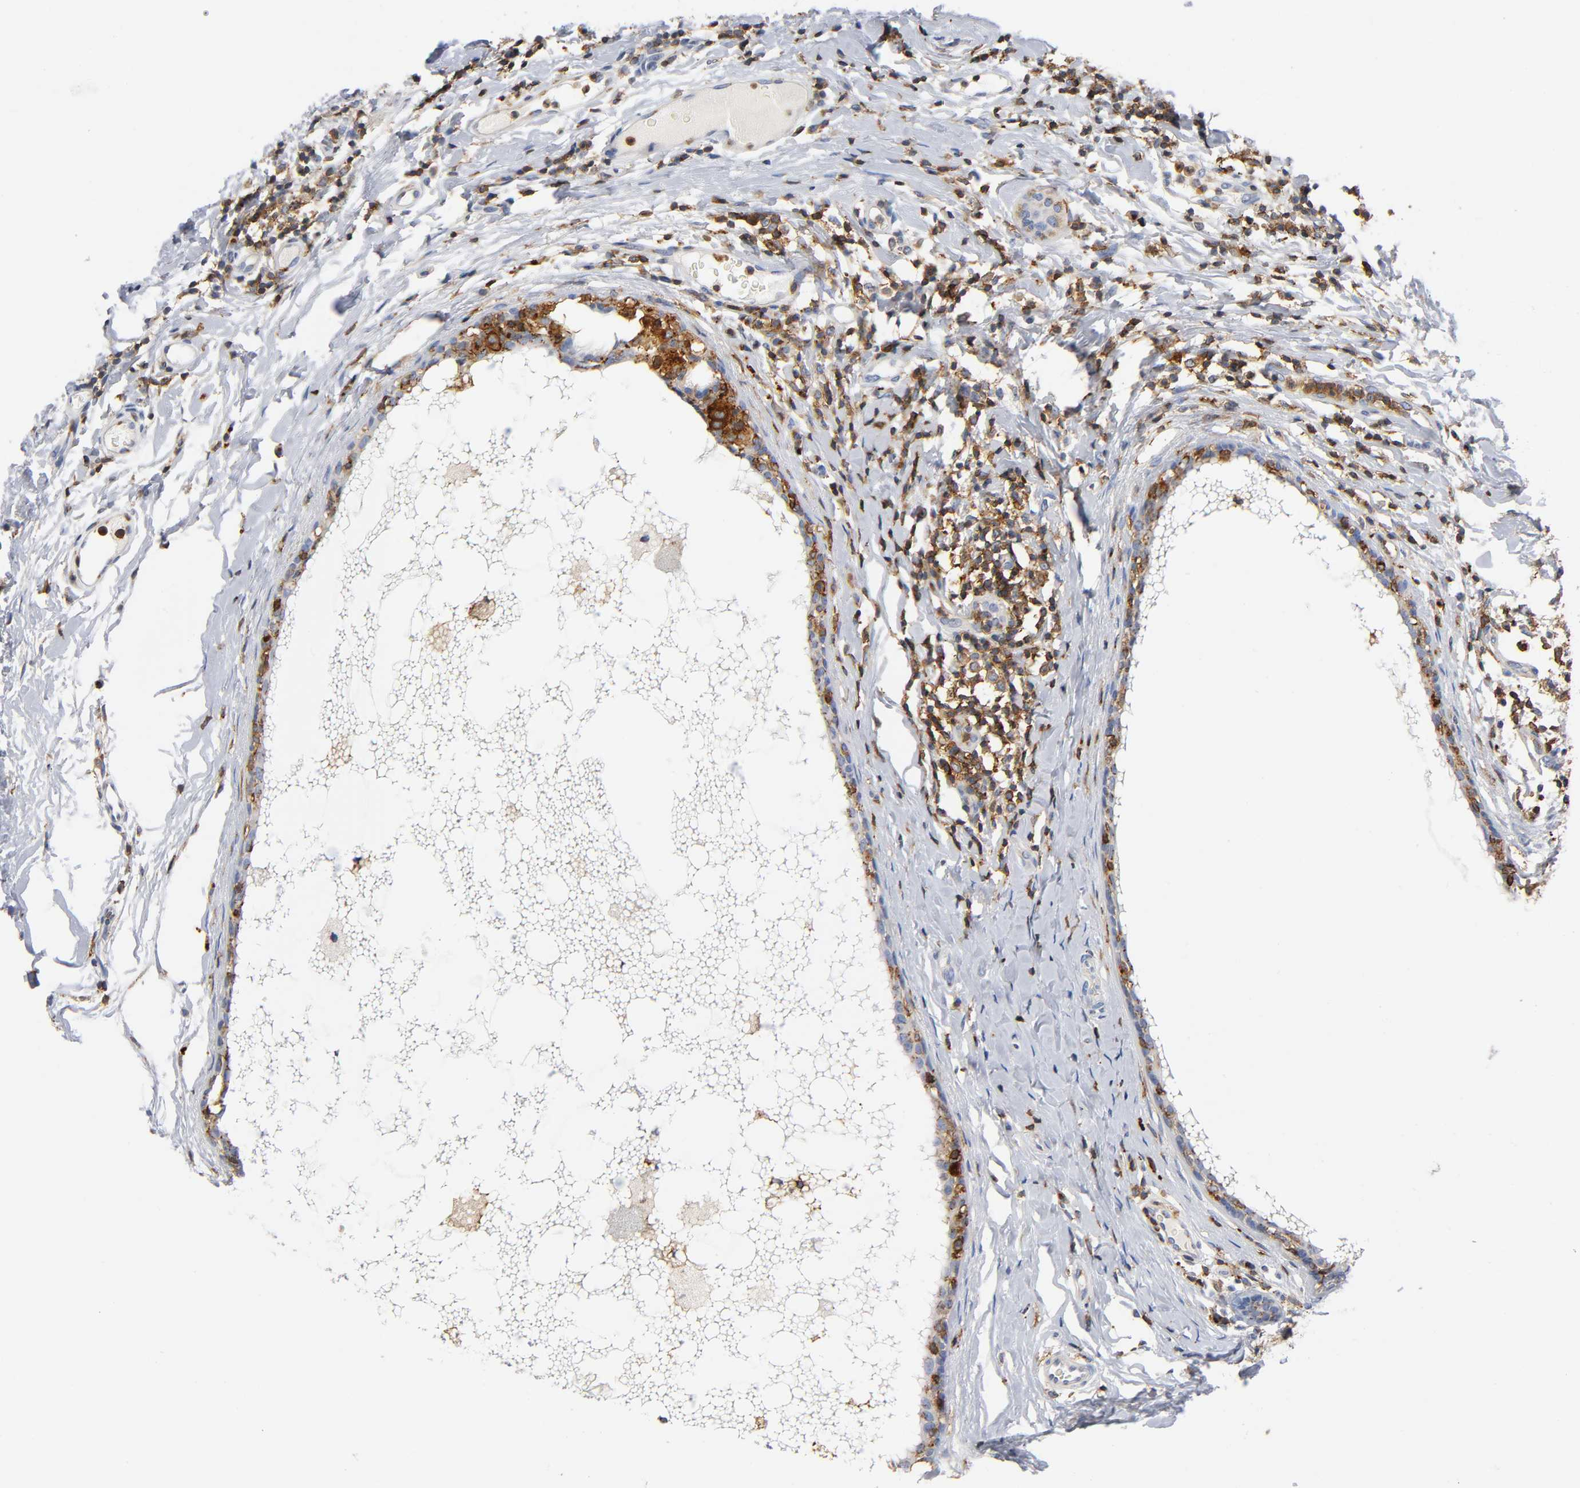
{"staining": {"intensity": "moderate", "quantity": ">75%", "location": "cytoplasmic/membranous"}, "tissue": "breast cancer", "cell_type": "Tumor cells", "image_type": "cancer", "snomed": [{"axis": "morphology", "description": "Duct carcinoma"}, {"axis": "topography", "description": "Breast"}], "caption": "Human breast cancer stained for a protein (brown) exhibits moderate cytoplasmic/membranous positive staining in about >75% of tumor cells.", "gene": "CAPN10", "patient": {"sex": "female", "age": 40}}